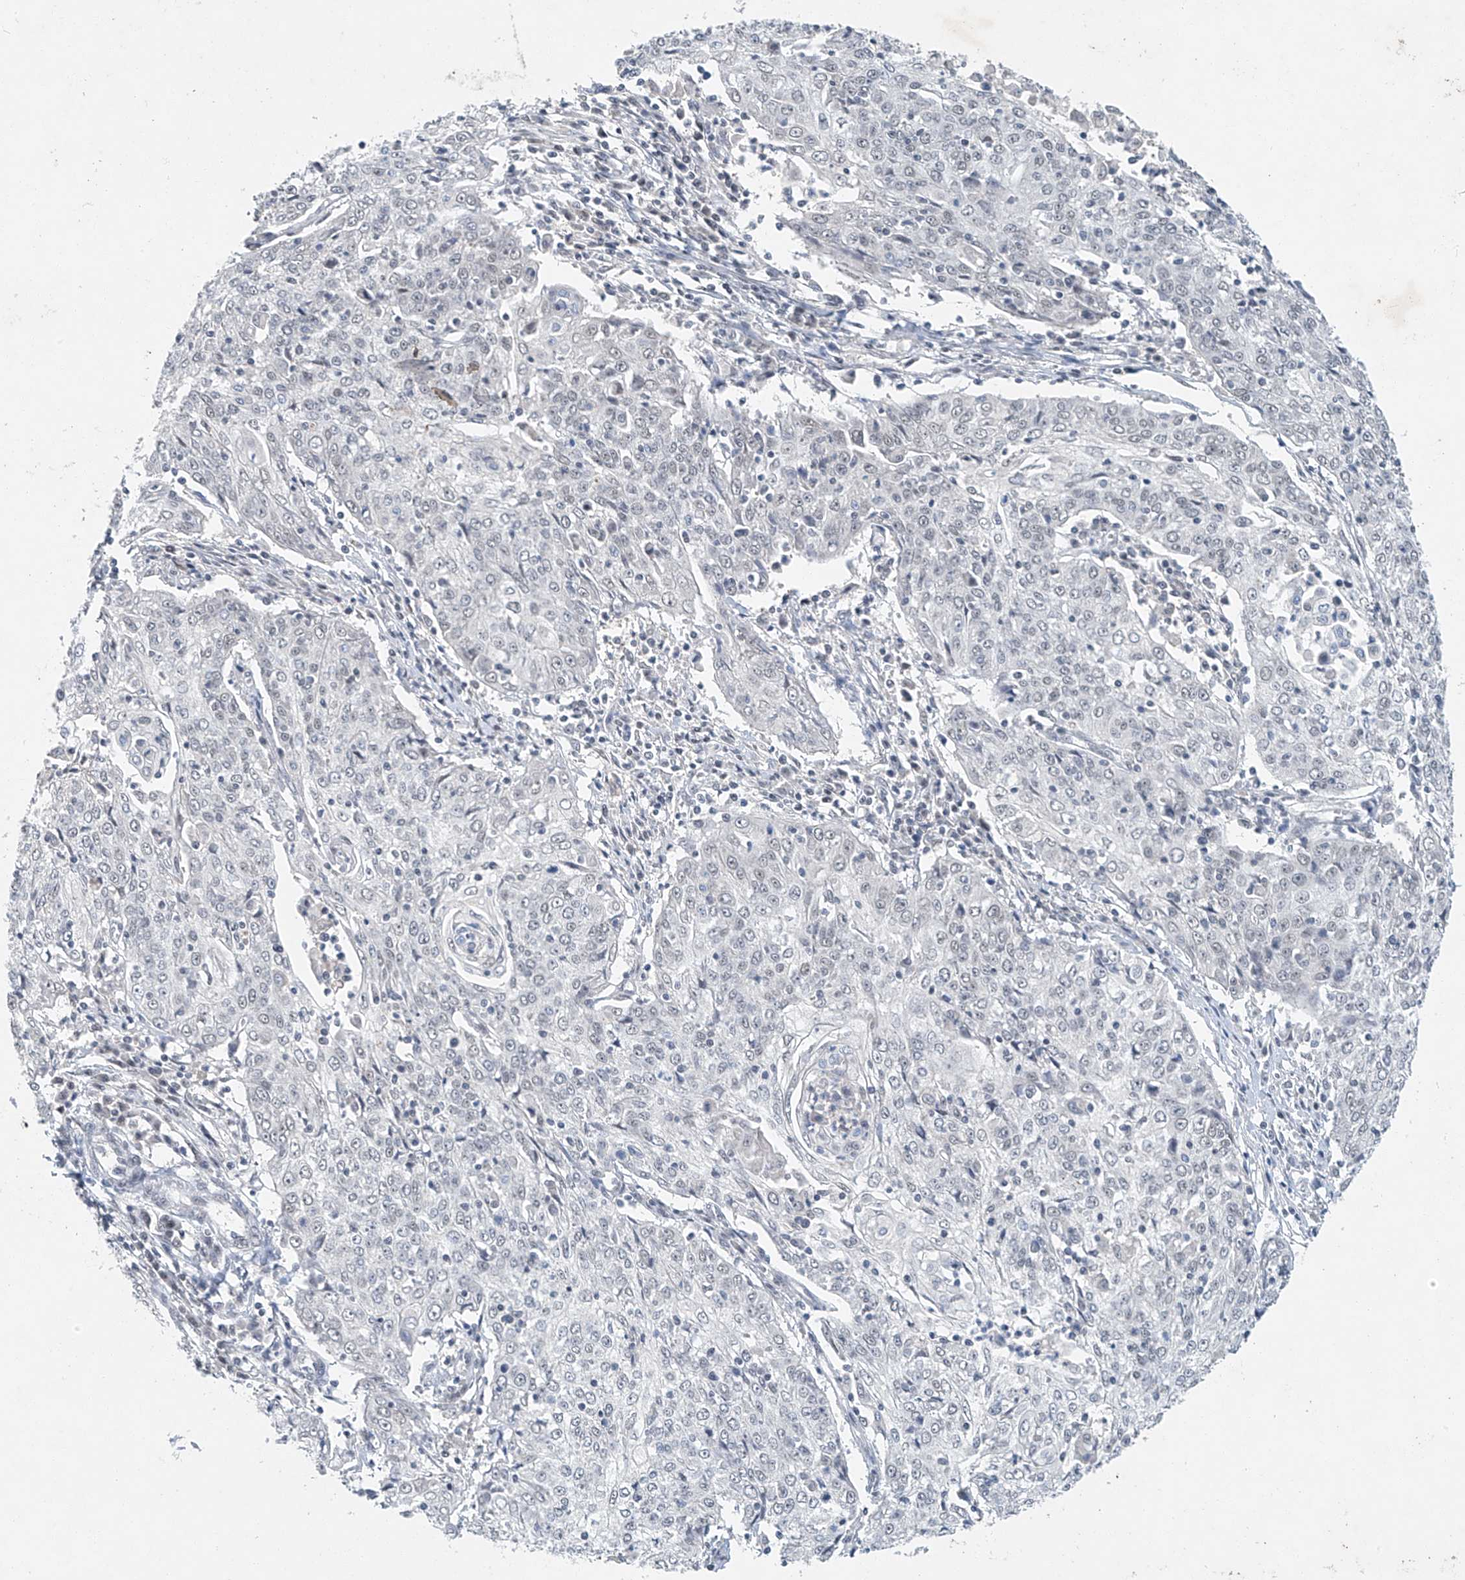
{"staining": {"intensity": "negative", "quantity": "none", "location": "none"}, "tissue": "cervical cancer", "cell_type": "Tumor cells", "image_type": "cancer", "snomed": [{"axis": "morphology", "description": "Squamous cell carcinoma, NOS"}, {"axis": "topography", "description": "Cervix"}], "caption": "Tumor cells show no significant protein positivity in cervical squamous cell carcinoma.", "gene": "TAF8", "patient": {"sex": "female", "age": 48}}